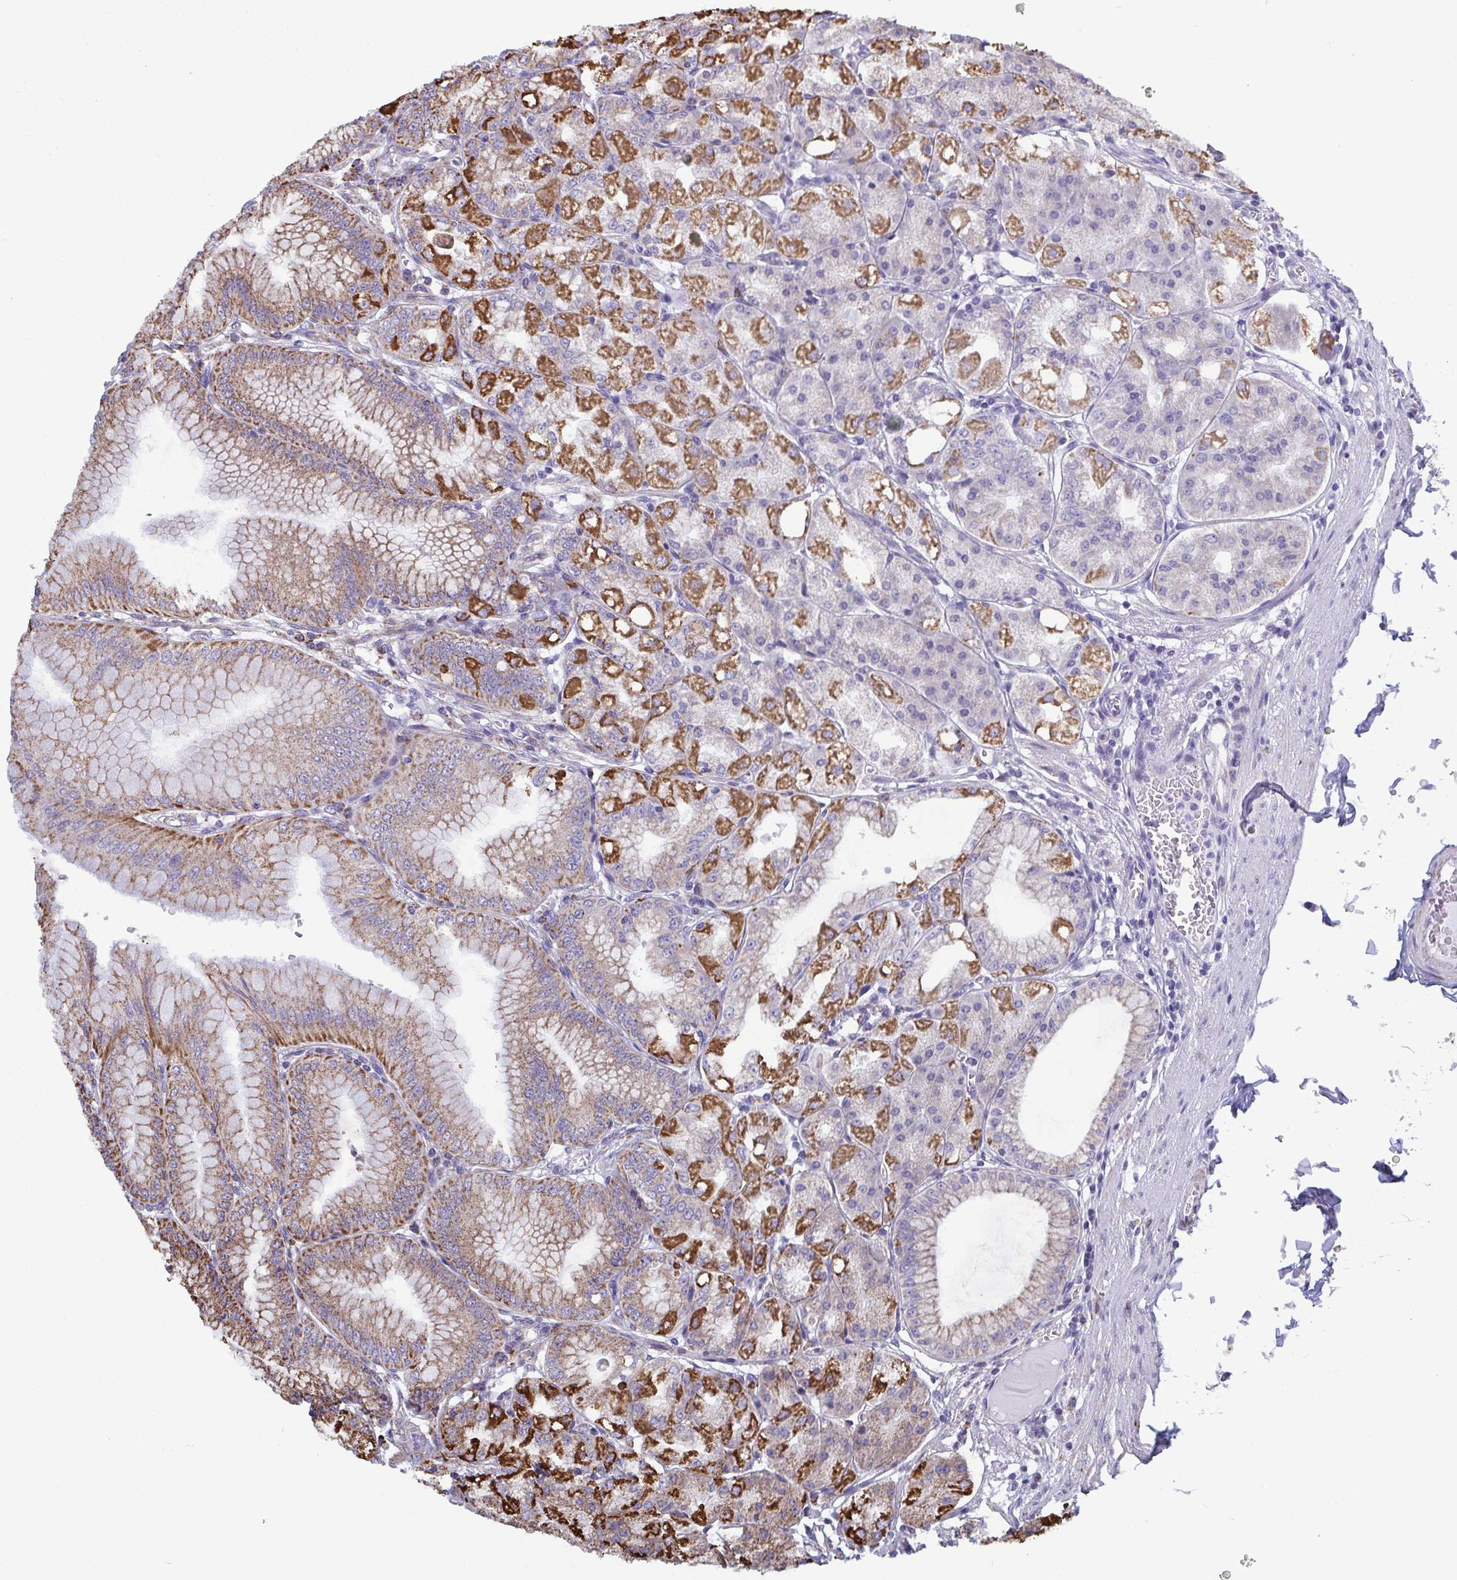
{"staining": {"intensity": "strong", "quantity": "25%-75%", "location": "cytoplasmic/membranous"}, "tissue": "stomach", "cell_type": "Glandular cells", "image_type": "normal", "snomed": [{"axis": "morphology", "description": "Normal tissue, NOS"}, {"axis": "topography", "description": "Stomach, lower"}], "caption": "Human stomach stained with a brown dye displays strong cytoplasmic/membranous positive expression in approximately 25%-75% of glandular cells.", "gene": "CSDE1", "patient": {"sex": "male", "age": 71}}